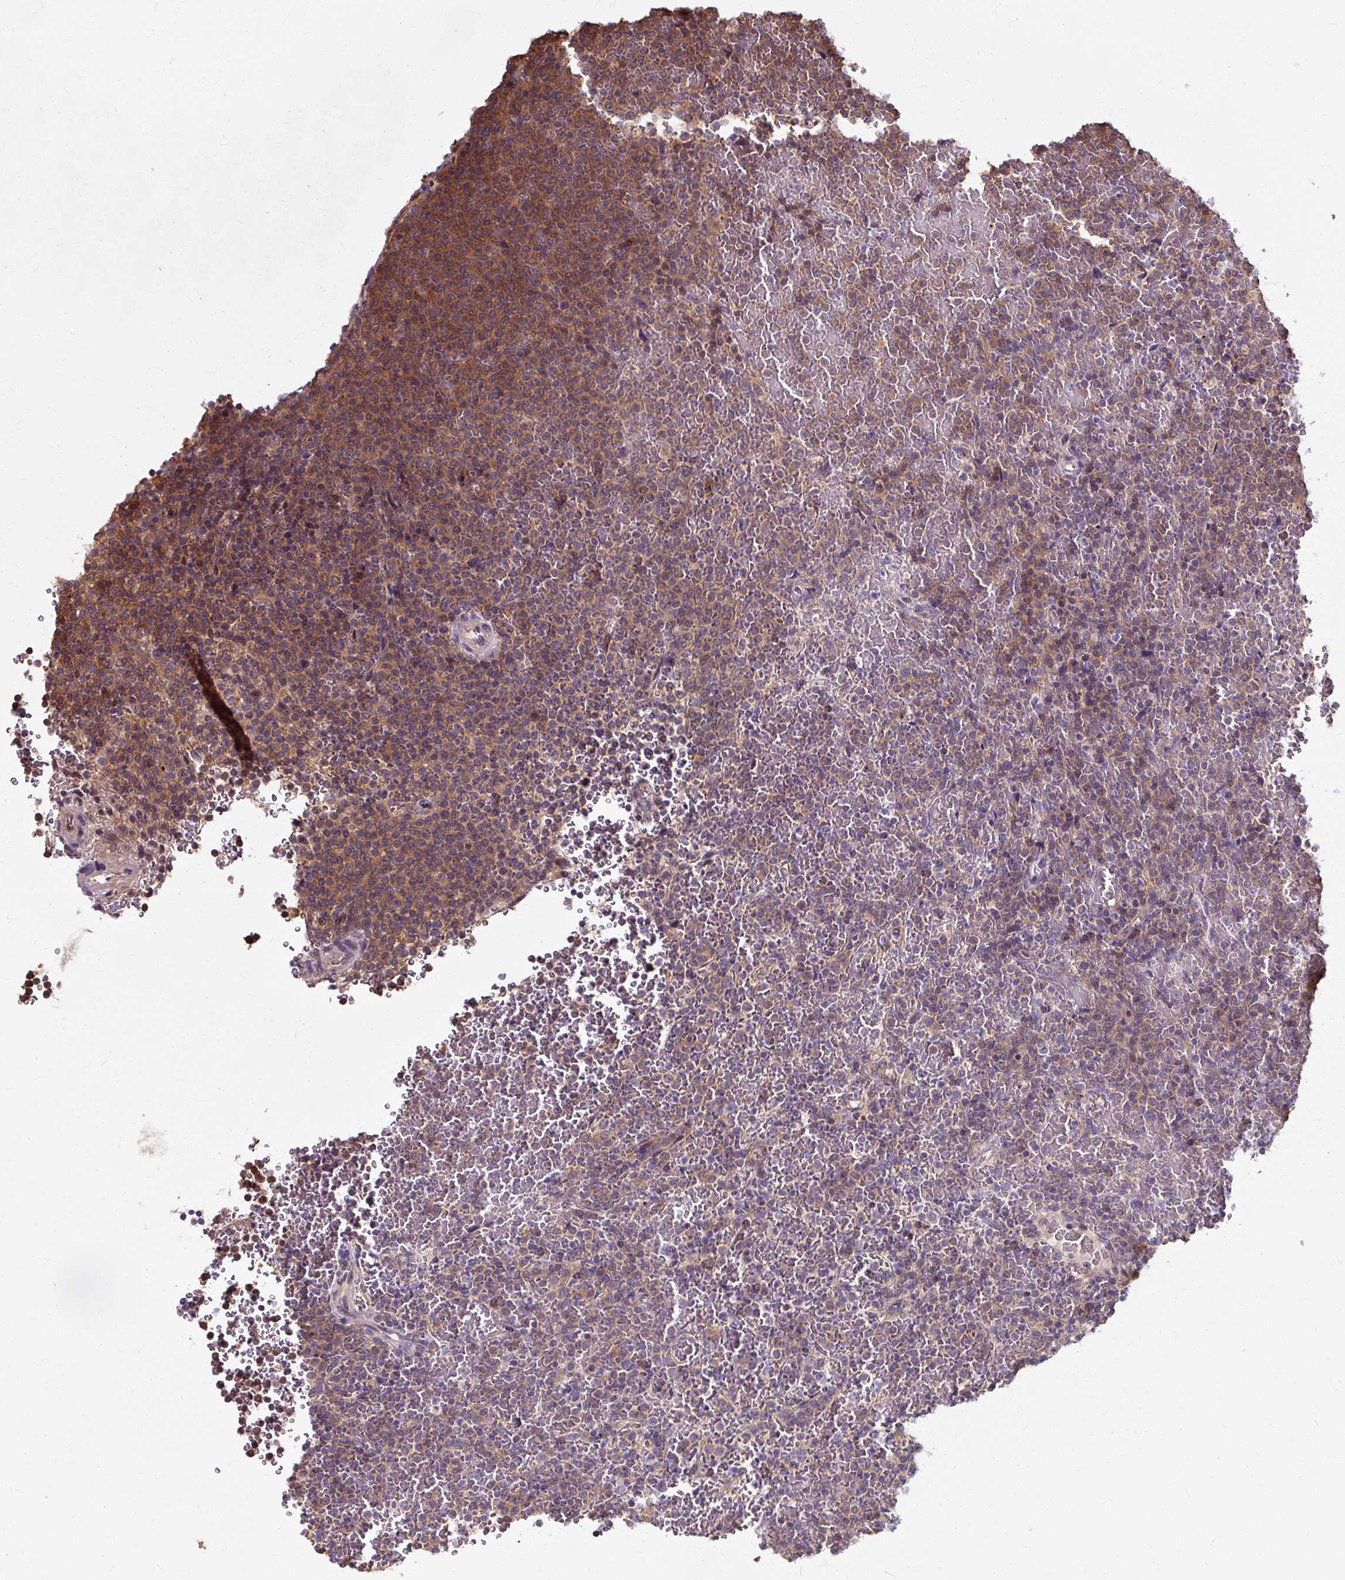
{"staining": {"intensity": "moderate", "quantity": "<25%", "location": "cytoplasmic/membranous"}, "tissue": "lymphoma", "cell_type": "Tumor cells", "image_type": "cancer", "snomed": [{"axis": "morphology", "description": "Malignant lymphoma, non-Hodgkin's type, Low grade"}, {"axis": "topography", "description": "Spleen"}], "caption": "There is low levels of moderate cytoplasmic/membranous staining in tumor cells of lymphoma, as demonstrated by immunohistochemical staining (brown color).", "gene": "ZNF555", "patient": {"sex": "male", "age": 60}}